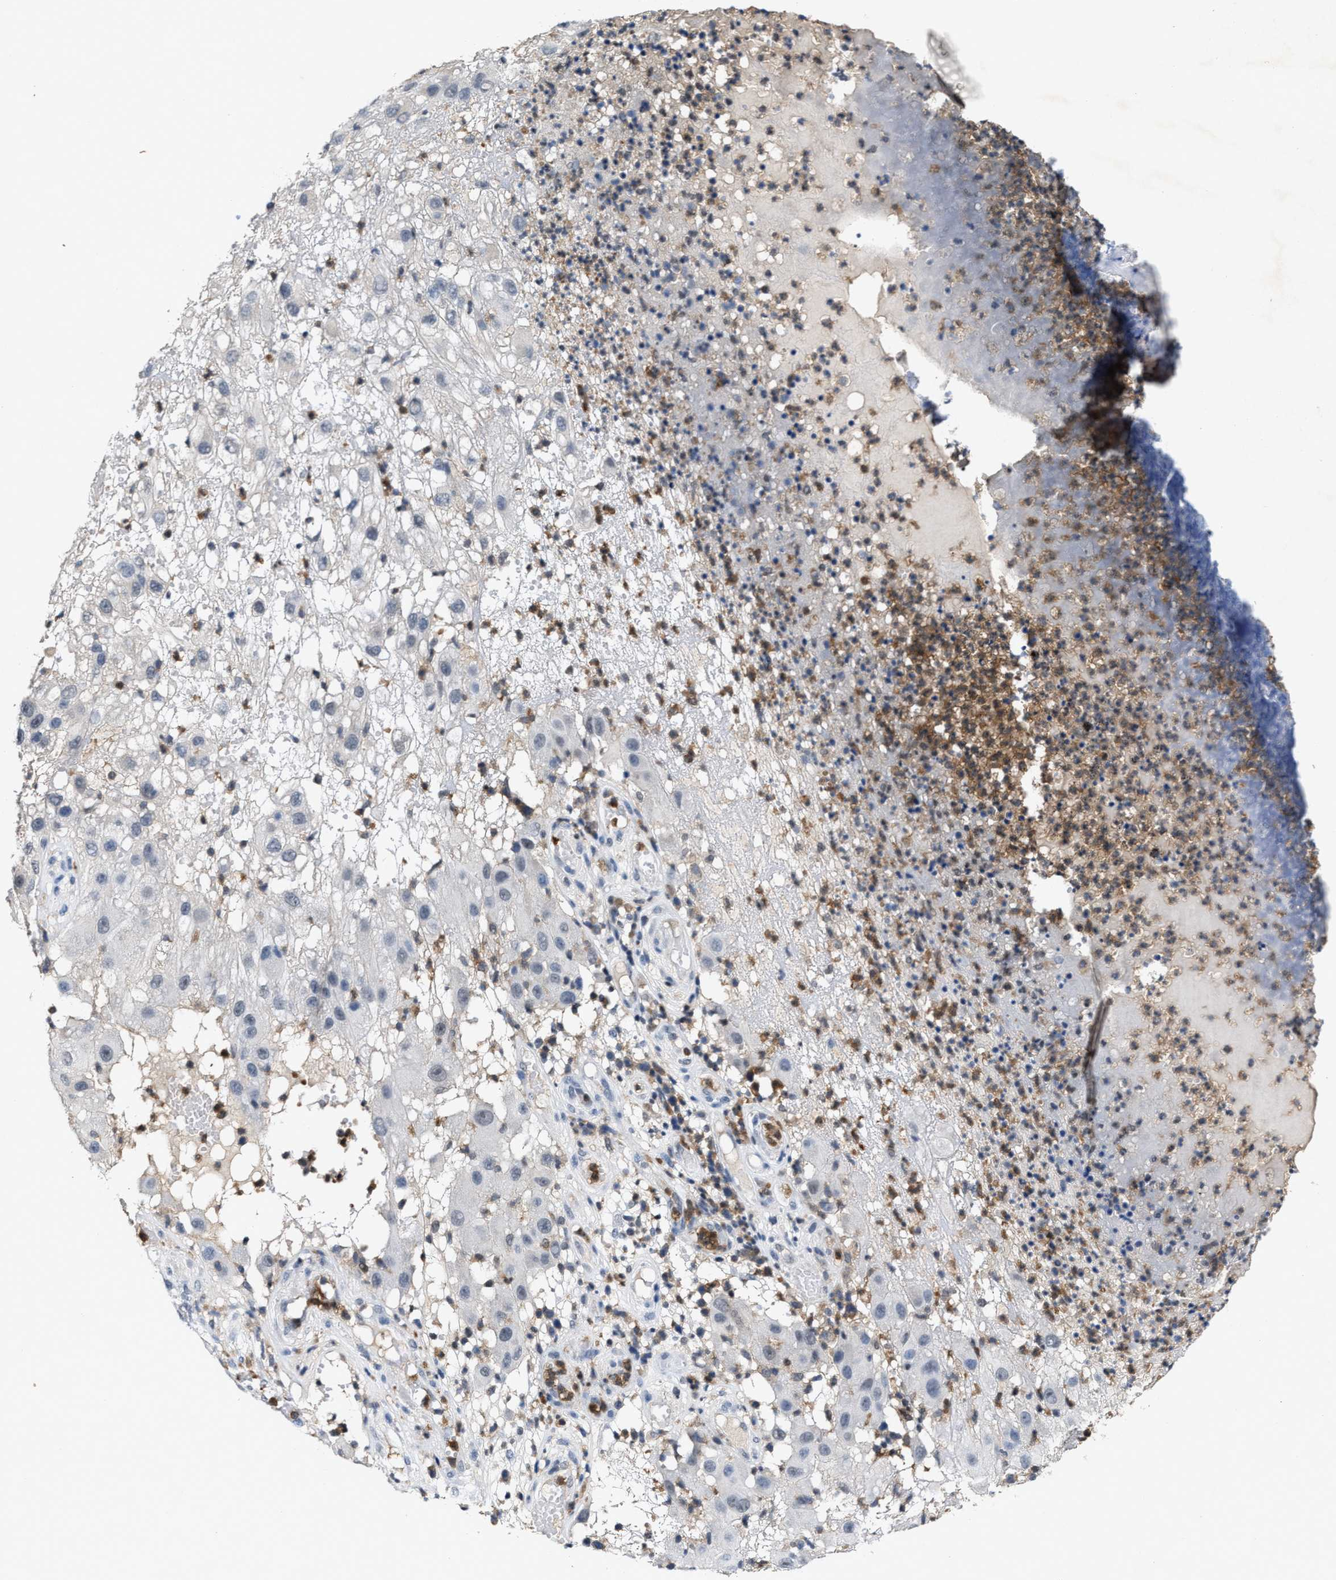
{"staining": {"intensity": "negative", "quantity": "none", "location": "none"}, "tissue": "melanoma", "cell_type": "Tumor cells", "image_type": "cancer", "snomed": [{"axis": "morphology", "description": "Malignant melanoma, NOS"}, {"axis": "topography", "description": "Skin"}], "caption": "Malignant melanoma was stained to show a protein in brown. There is no significant staining in tumor cells. Nuclei are stained in blue.", "gene": "FGD3", "patient": {"sex": "female", "age": 81}}